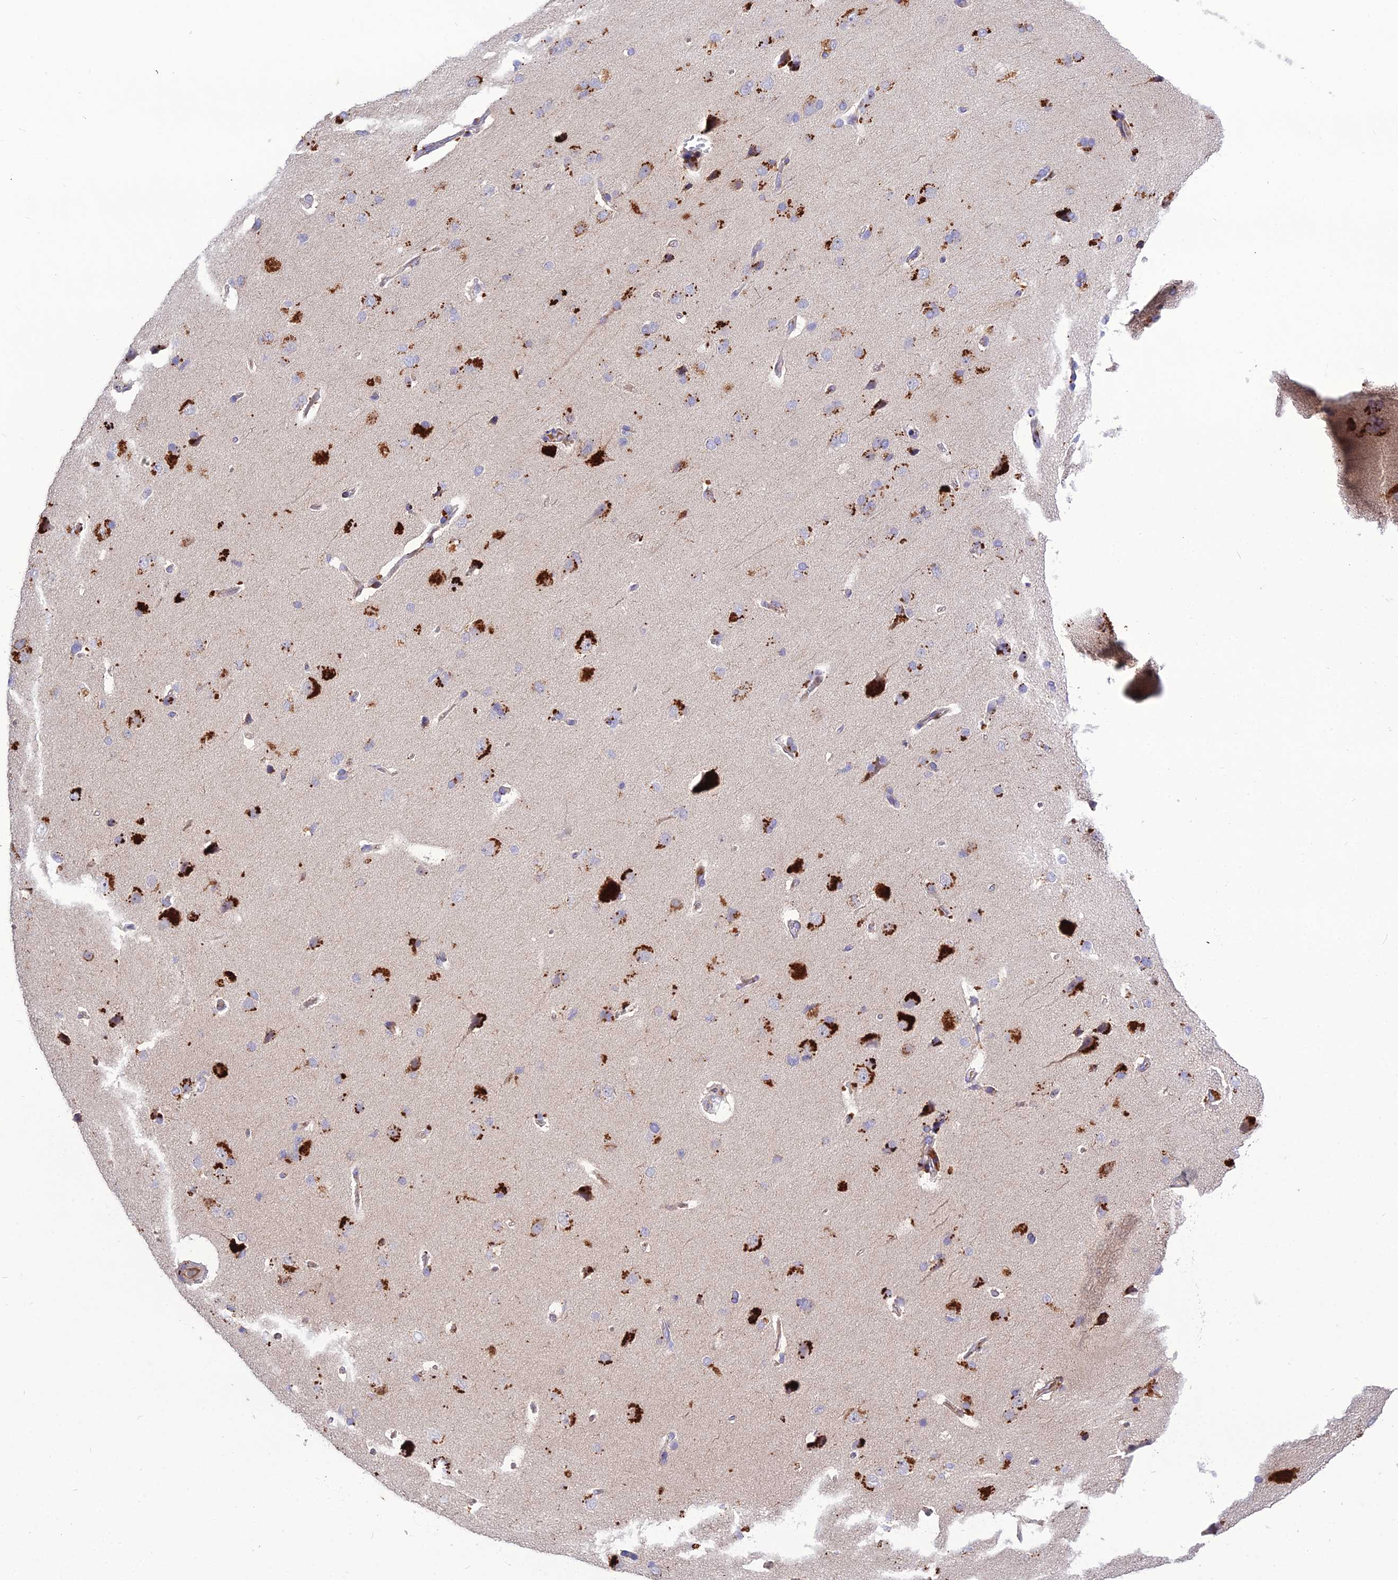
{"staining": {"intensity": "negative", "quantity": "none", "location": "none"}, "tissue": "cerebral cortex", "cell_type": "Endothelial cells", "image_type": "normal", "snomed": [{"axis": "morphology", "description": "Normal tissue, NOS"}, {"axis": "topography", "description": "Cerebral cortex"}], "caption": "Unremarkable cerebral cortex was stained to show a protein in brown. There is no significant staining in endothelial cells. The staining is performed using DAB (3,3'-diaminobenzidine) brown chromogen with nuclei counter-stained in using hematoxylin.", "gene": "EID2", "patient": {"sex": "male", "age": 62}}